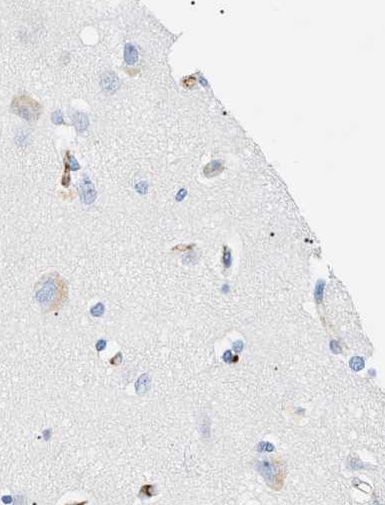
{"staining": {"intensity": "negative", "quantity": "none", "location": "none"}, "tissue": "cerebral cortex", "cell_type": "Endothelial cells", "image_type": "normal", "snomed": [{"axis": "morphology", "description": "Normal tissue, NOS"}, {"axis": "topography", "description": "Cerebral cortex"}], "caption": "Endothelial cells show no significant protein staining in benign cerebral cortex. (DAB (3,3'-diaminobenzidine) immunohistochemistry (IHC) visualized using brightfield microscopy, high magnification).", "gene": "CFH", "patient": {"sex": "female", "age": 54}}